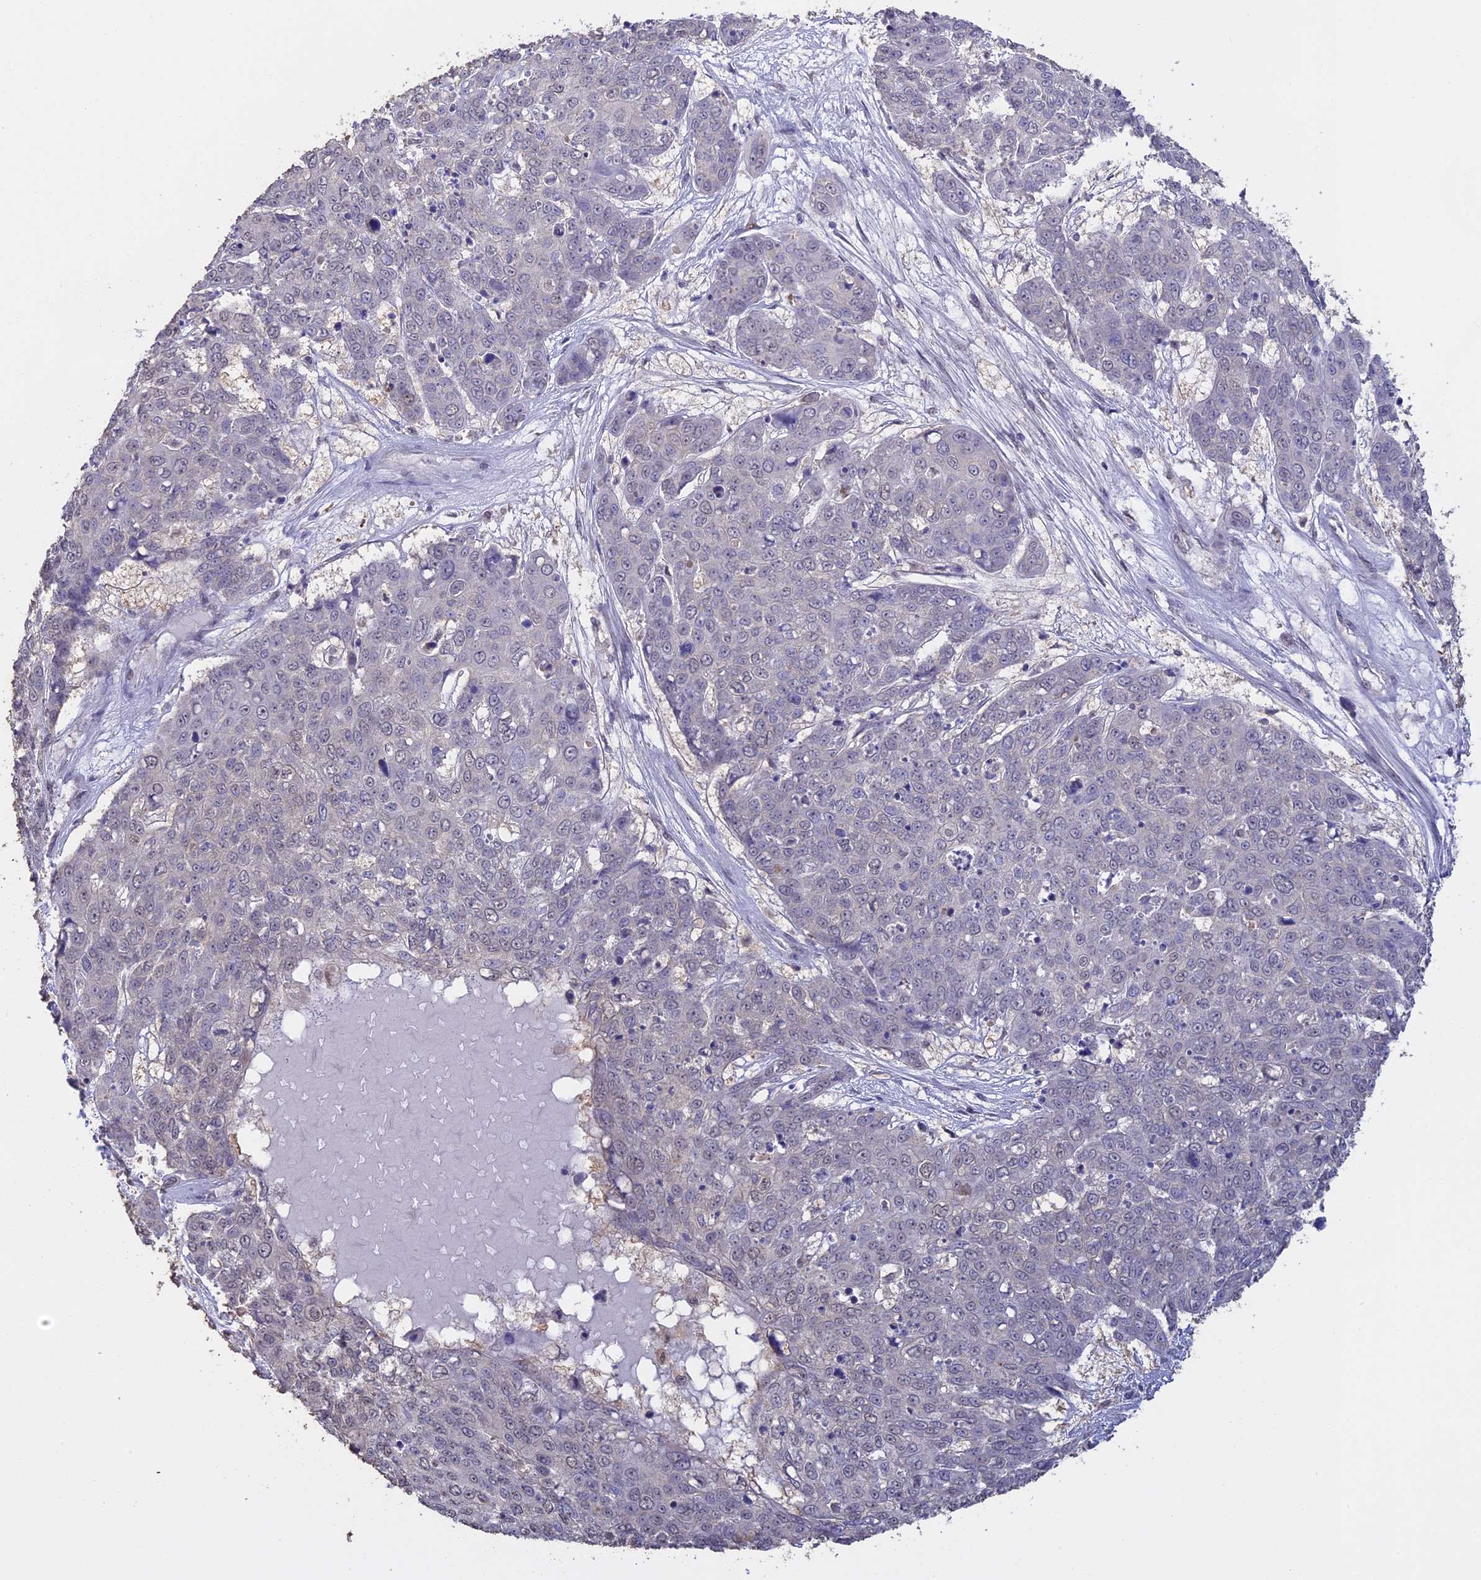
{"staining": {"intensity": "negative", "quantity": "none", "location": "none"}, "tissue": "skin cancer", "cell_type": "Tumor cells", "image_type": "cancer", "snomed": [{"axis": "morphology", "description": "Squamous cell carcinoma, NOS"}, {"axis": "topography", "description": "Skin"}], "caption": "Protein analysis of skin squamous cell carcinoma demonstrates no significant positivity in tumor cells.", "gene": "PSMC6", "patient": {"sex": "male", "age": 71}}